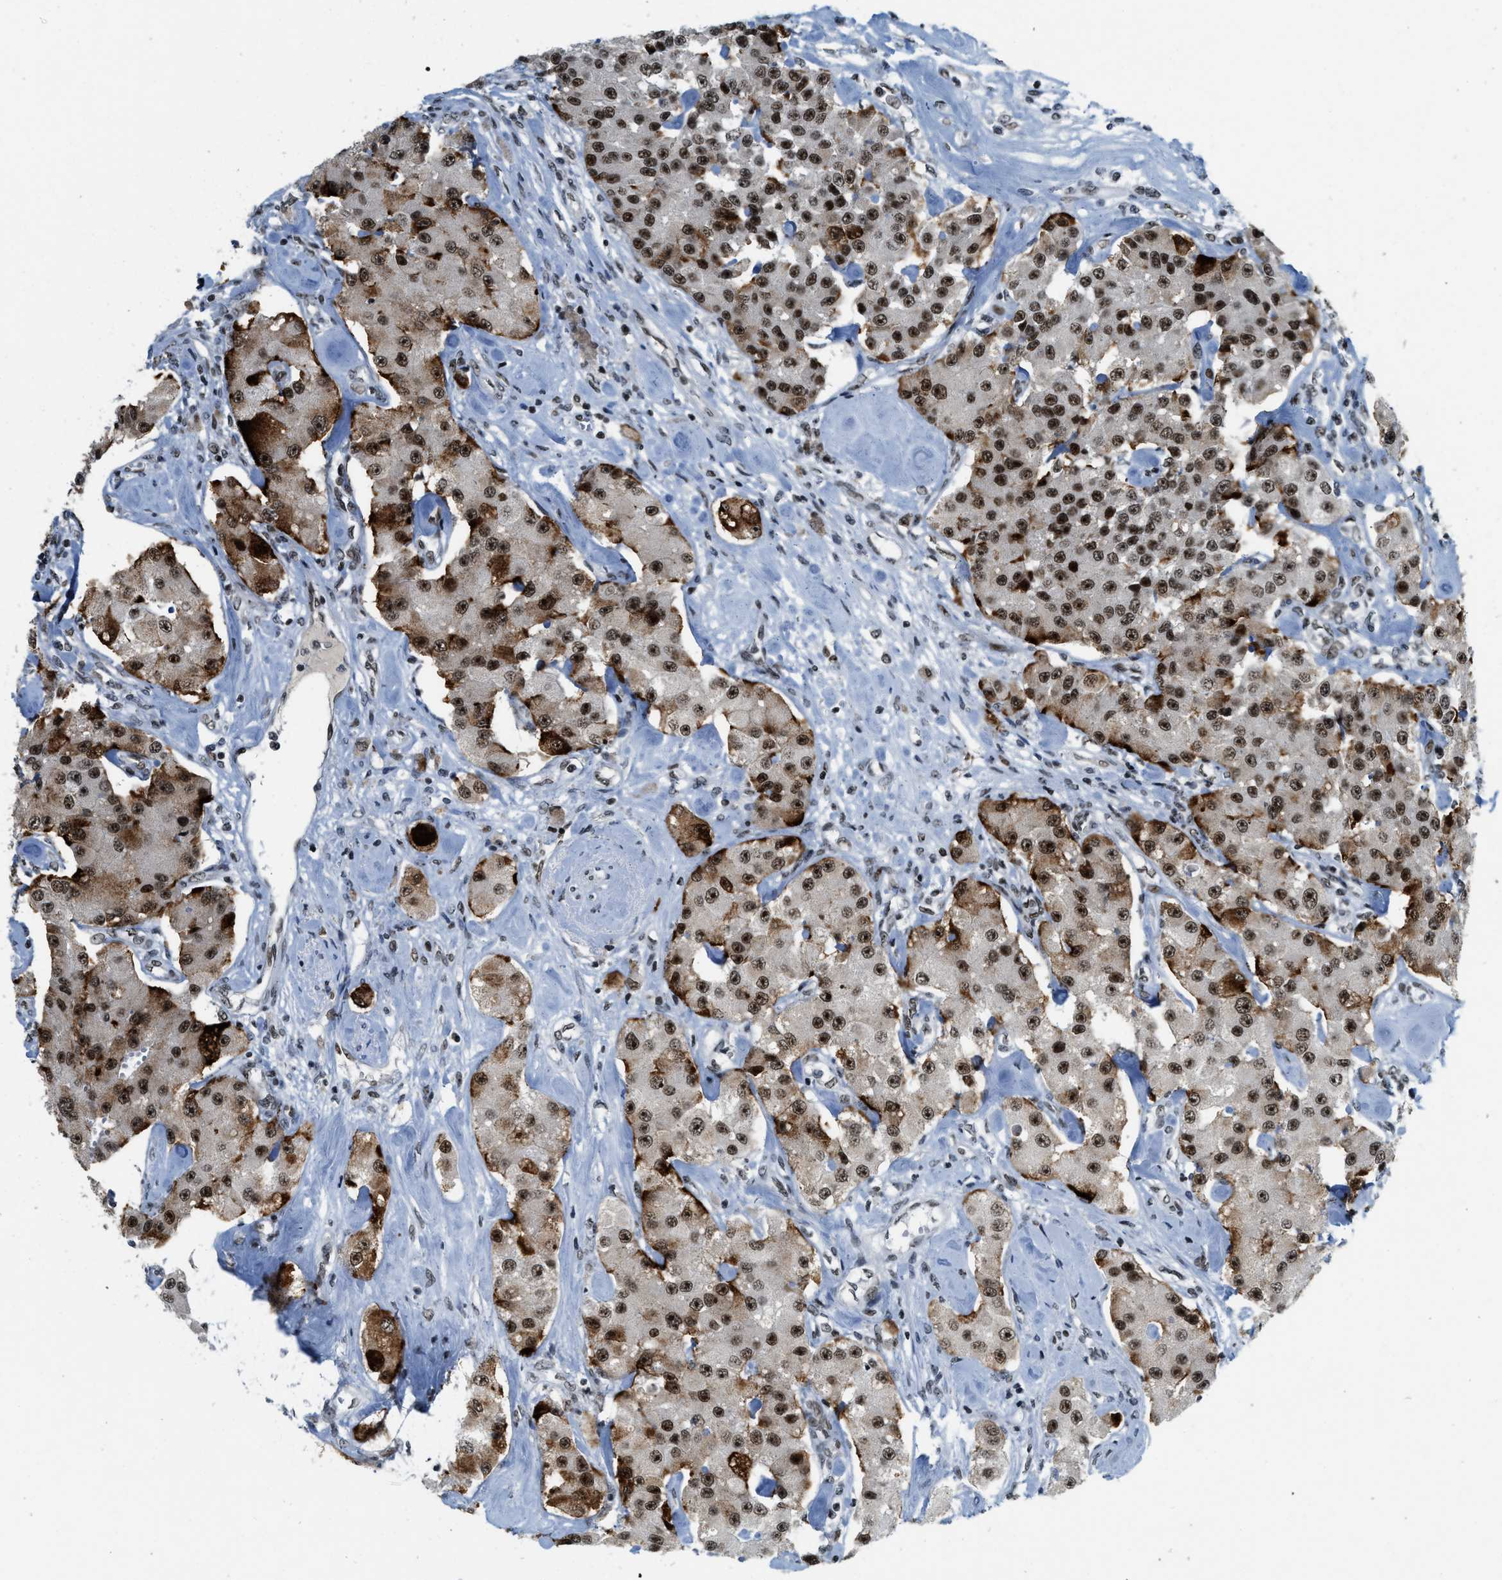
{"staining": {"intensity": "moderate", "quantity": ">75%", "location": "nuclear"}, "tissue": "carcinoid", "cell_type": "Tumor cells", "image_type": "cancer", "snomed": [{"axis": "morphology", "description": "Carcinoid, malignant, NOS"}, {"axis": "topography", "description": "Pancreas"}], "caption": "Carcinoid (malignant) tissue displays moderate nuclear positivity in approximately >75% of tumor cells, visualized by immunohistochemistry.", "gene": "URB1", "patient": {"sex": "male", "age": 41}}